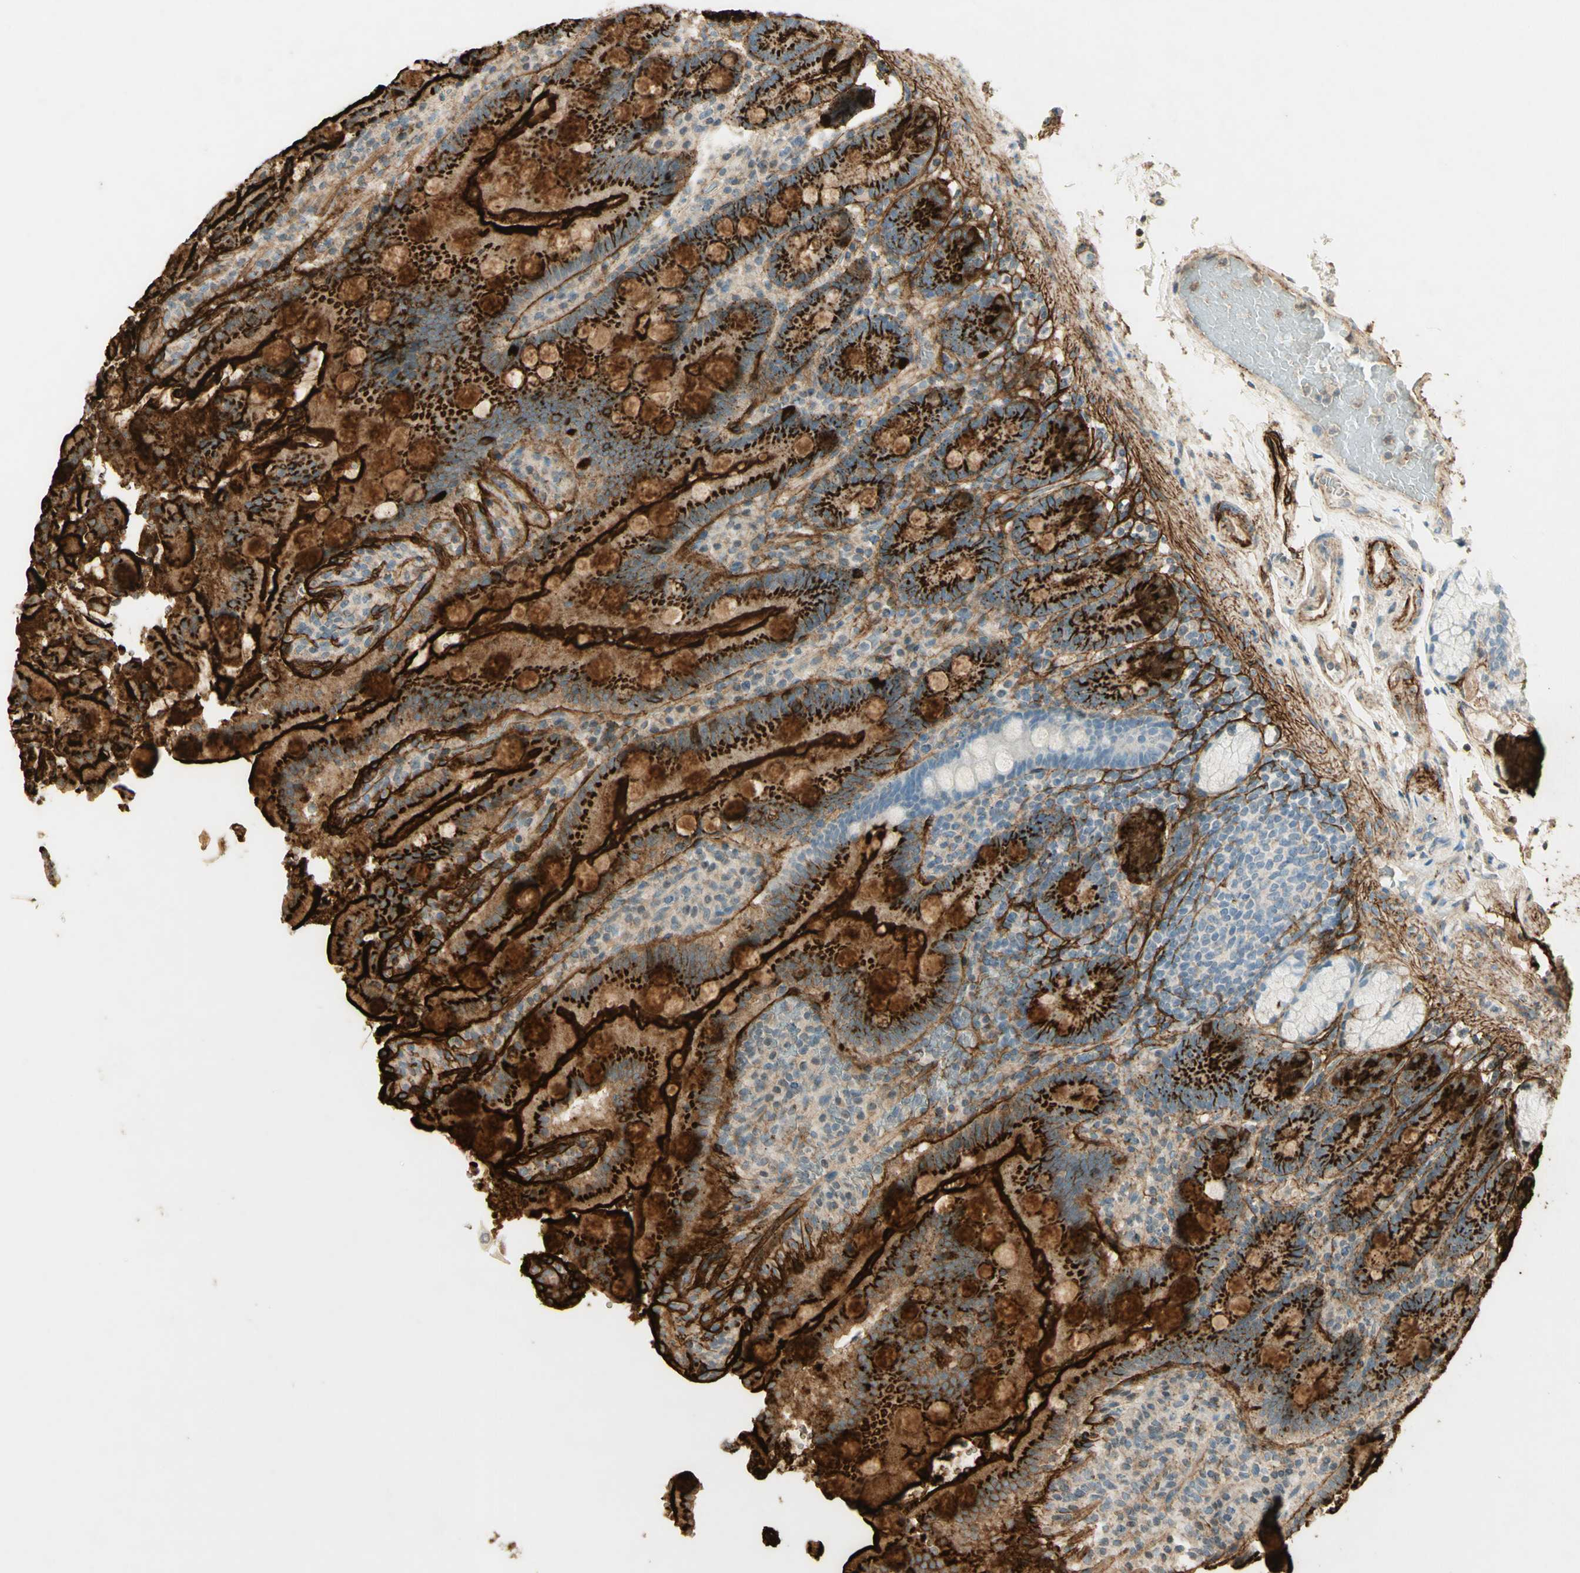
{"staining": {"intensity": "strong", "quantity": "25%-75%", "location": "cytoplasmic/membranous"}, "tissue": "duodenum", "cell_type": "Glandular cells", "image_type": "normal", "snomed": [{"axis": "morphology", "description": "Normal tissue, NOS"}, {"axis": "topography", "description": "Small intestine, NOS"}], "caption": "Protein staining exhibits strong cytoplasmic/membranous positivity in approximately 25%-75% of glandular cells in benign duodenum. The staining is performed using DAB brown chromogen to label protein expression. The nuclei are counter-stained blue using hematoxylin.", "gene": "TNN", "patient": {"sex": "female", "age": 71}}